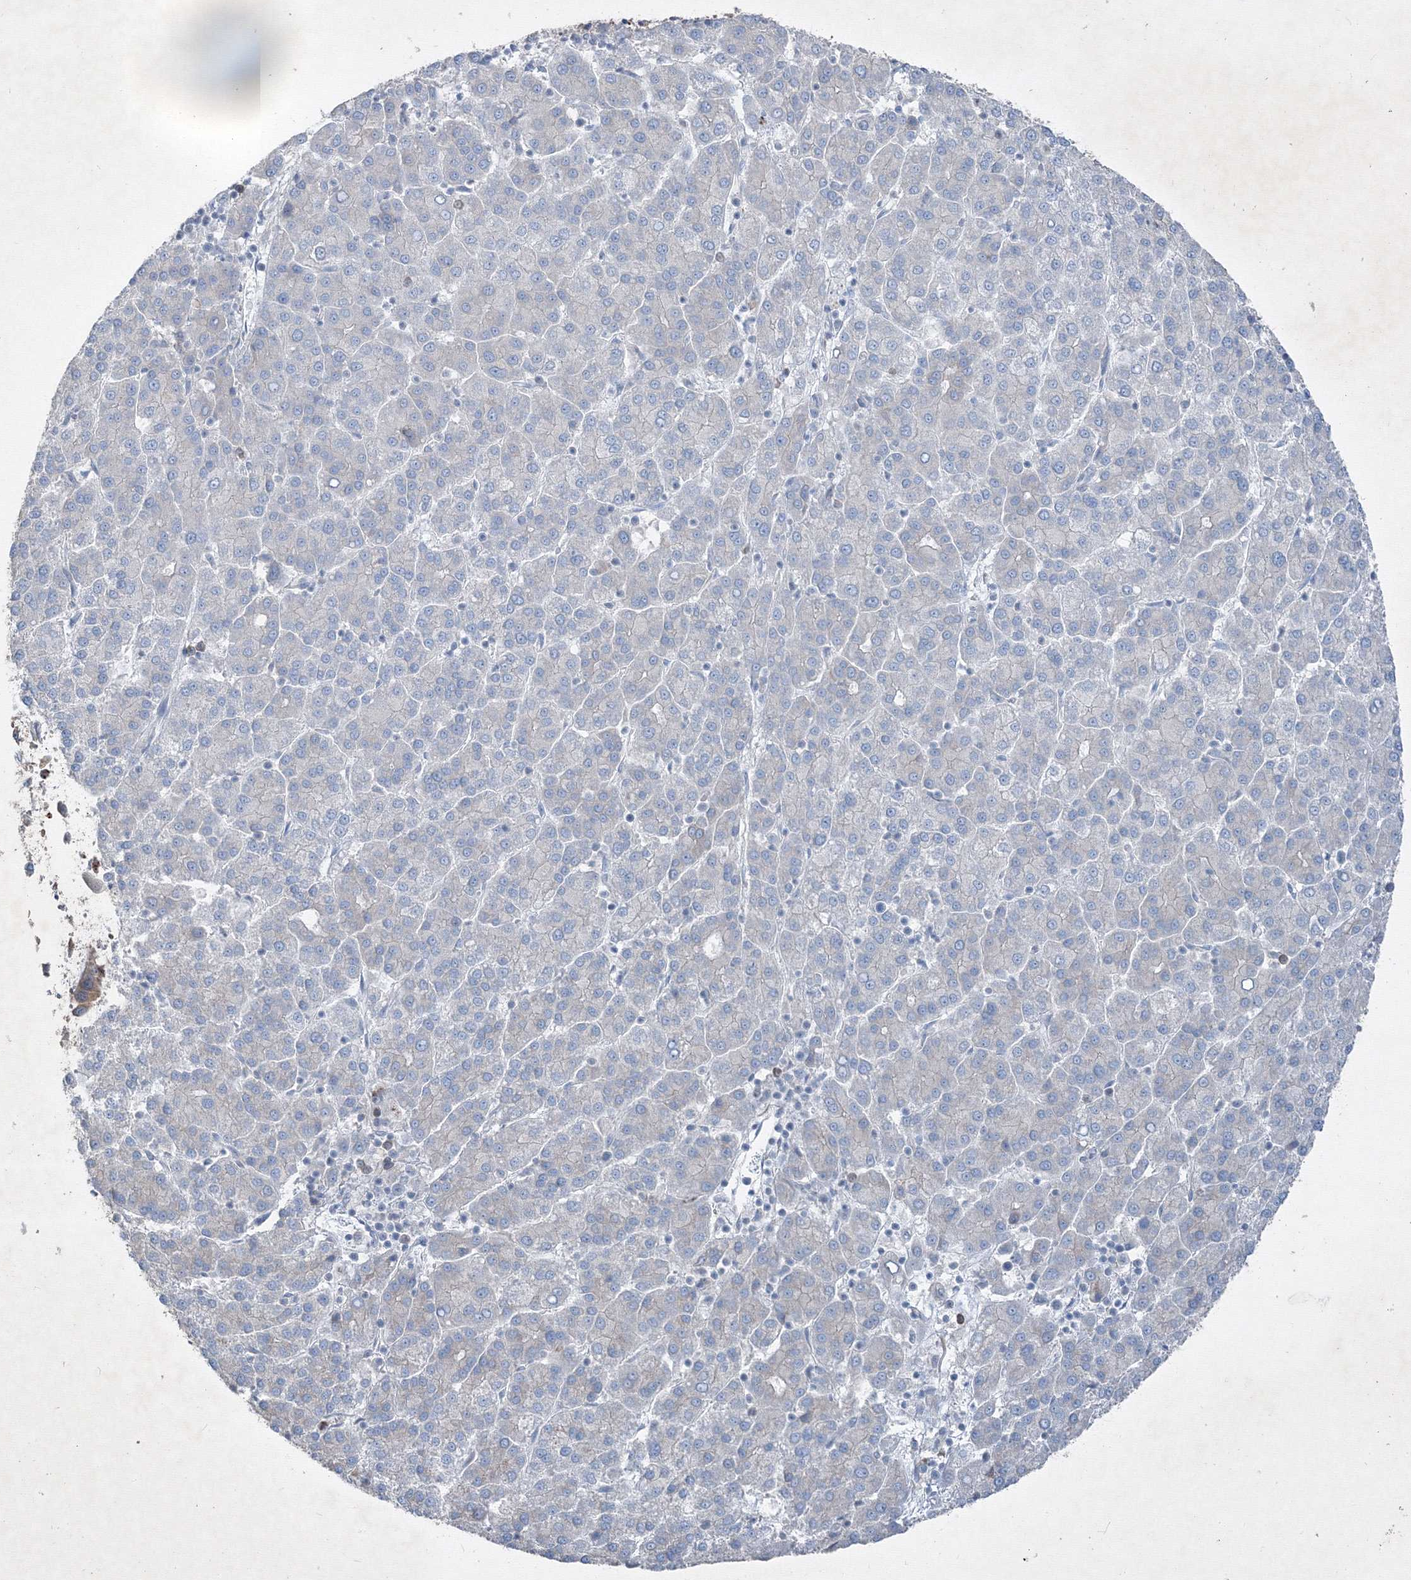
{"staining": {"intensity": "negative", "quantity": "none", "location": "none"}, "tissue": "liver cancer", "cell_type": "Tumor cells", "image_type": "cancer", "snomed": [{"axis": "morphology", "description": "Carcinoma, Hepatocellular, NOS"}, {"axis": "topography", "description": "Liver"}], "caption": "Liver cancer was stained to show a protein in brown. There is no significant positivity in tumor cells.", "gene": "IFNAR1", "patient": {"sex": "female", "age": 58}}